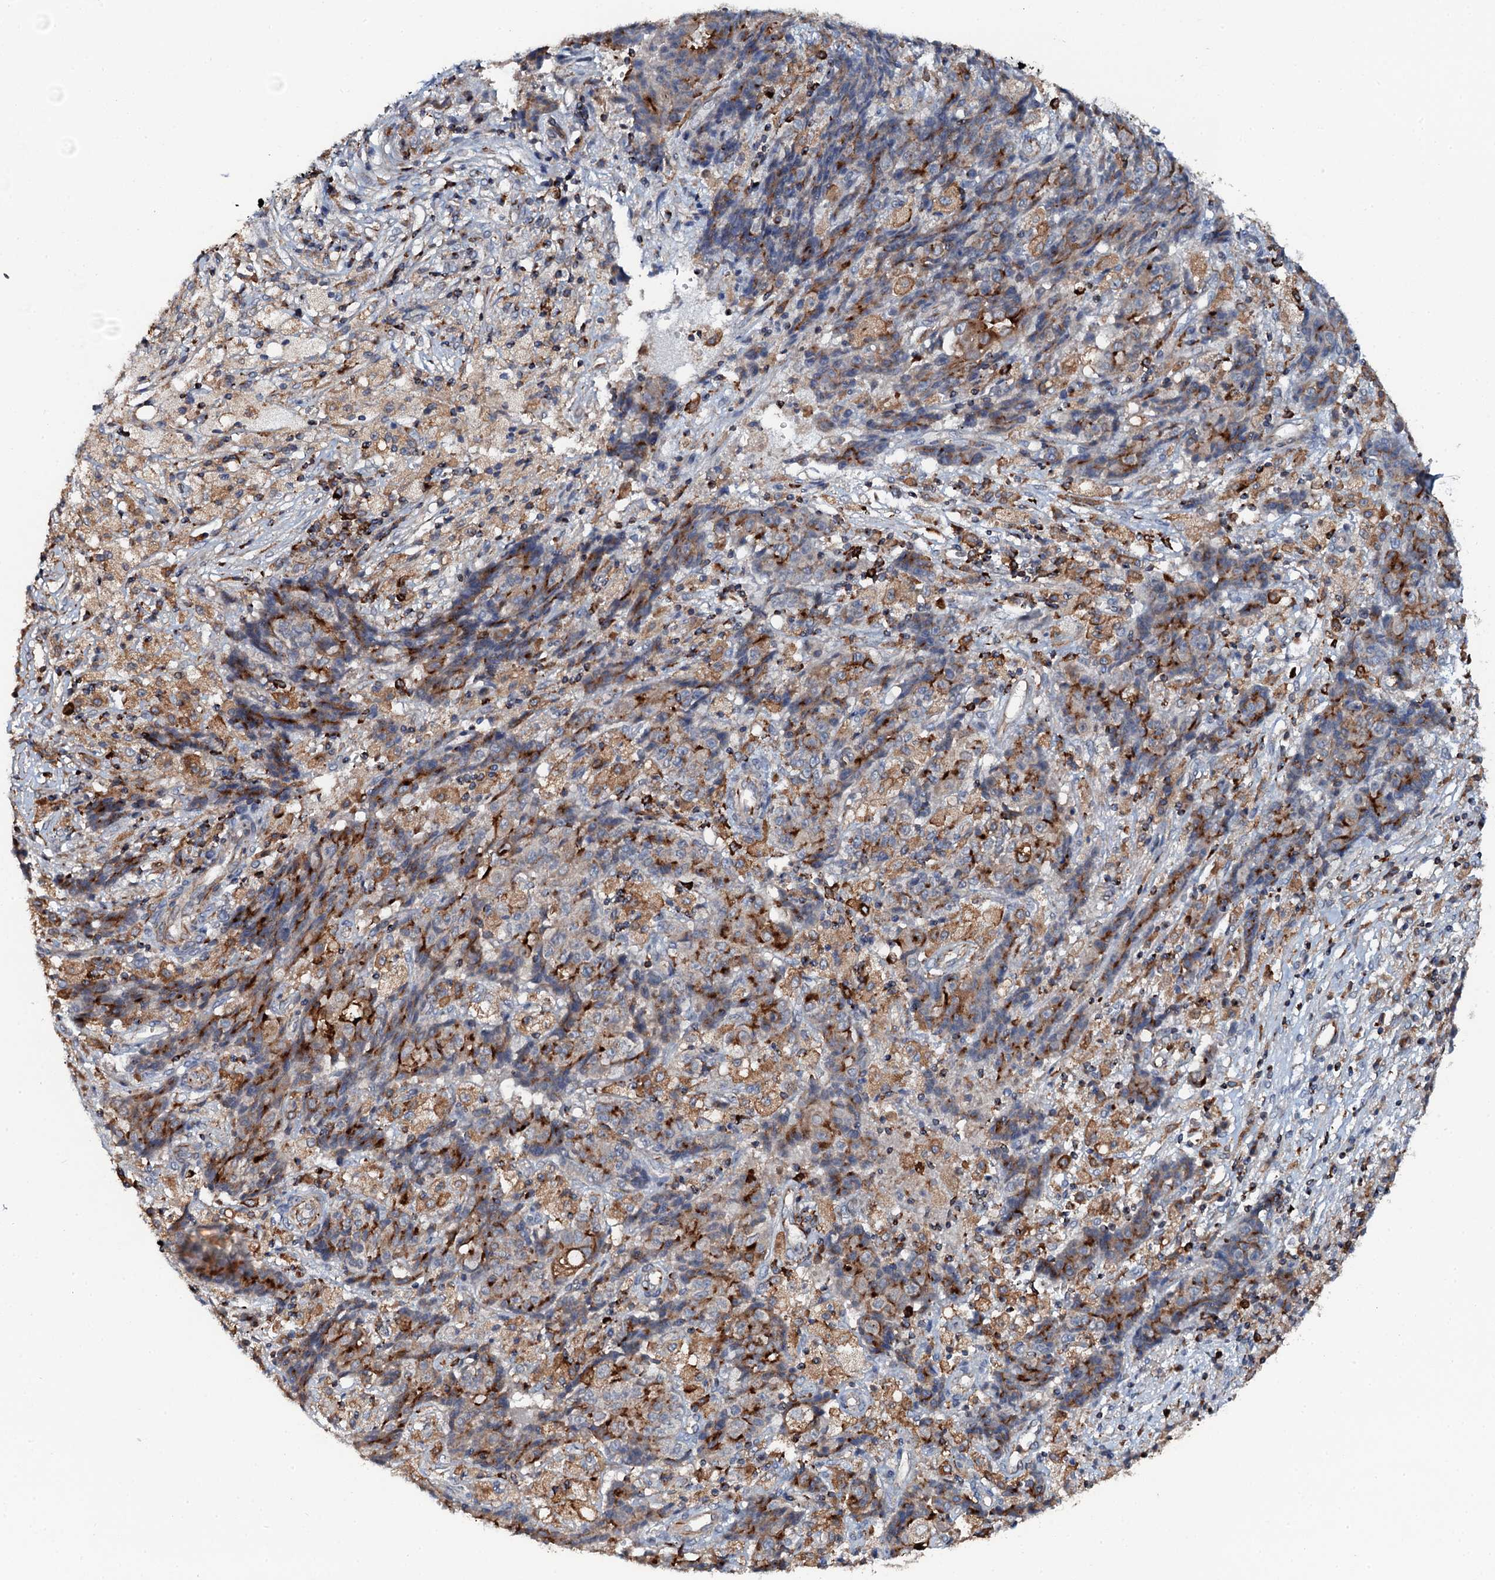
{"staining": {"intensity": "strong", "quantity": "25%-75%", "location": "cytoplasmic/membranous"}, "tissue": "ovarian cancer", "cell_type": "Tumor cells", "image_type": "cancer", "snomed": [{"axis": "morphology", "description": "Carcinoma, endometroid"}, {"axis": "topography", "description": "Ovary"}], "caption": "Immunohistochemical staining of ovarian cancer demonstrates strong cytoplasmic/membranous protein positivity in about 25%-75% of tumor cells.", "gene": "VAMP8", "patient": {"sex": "female", "age": 42}}